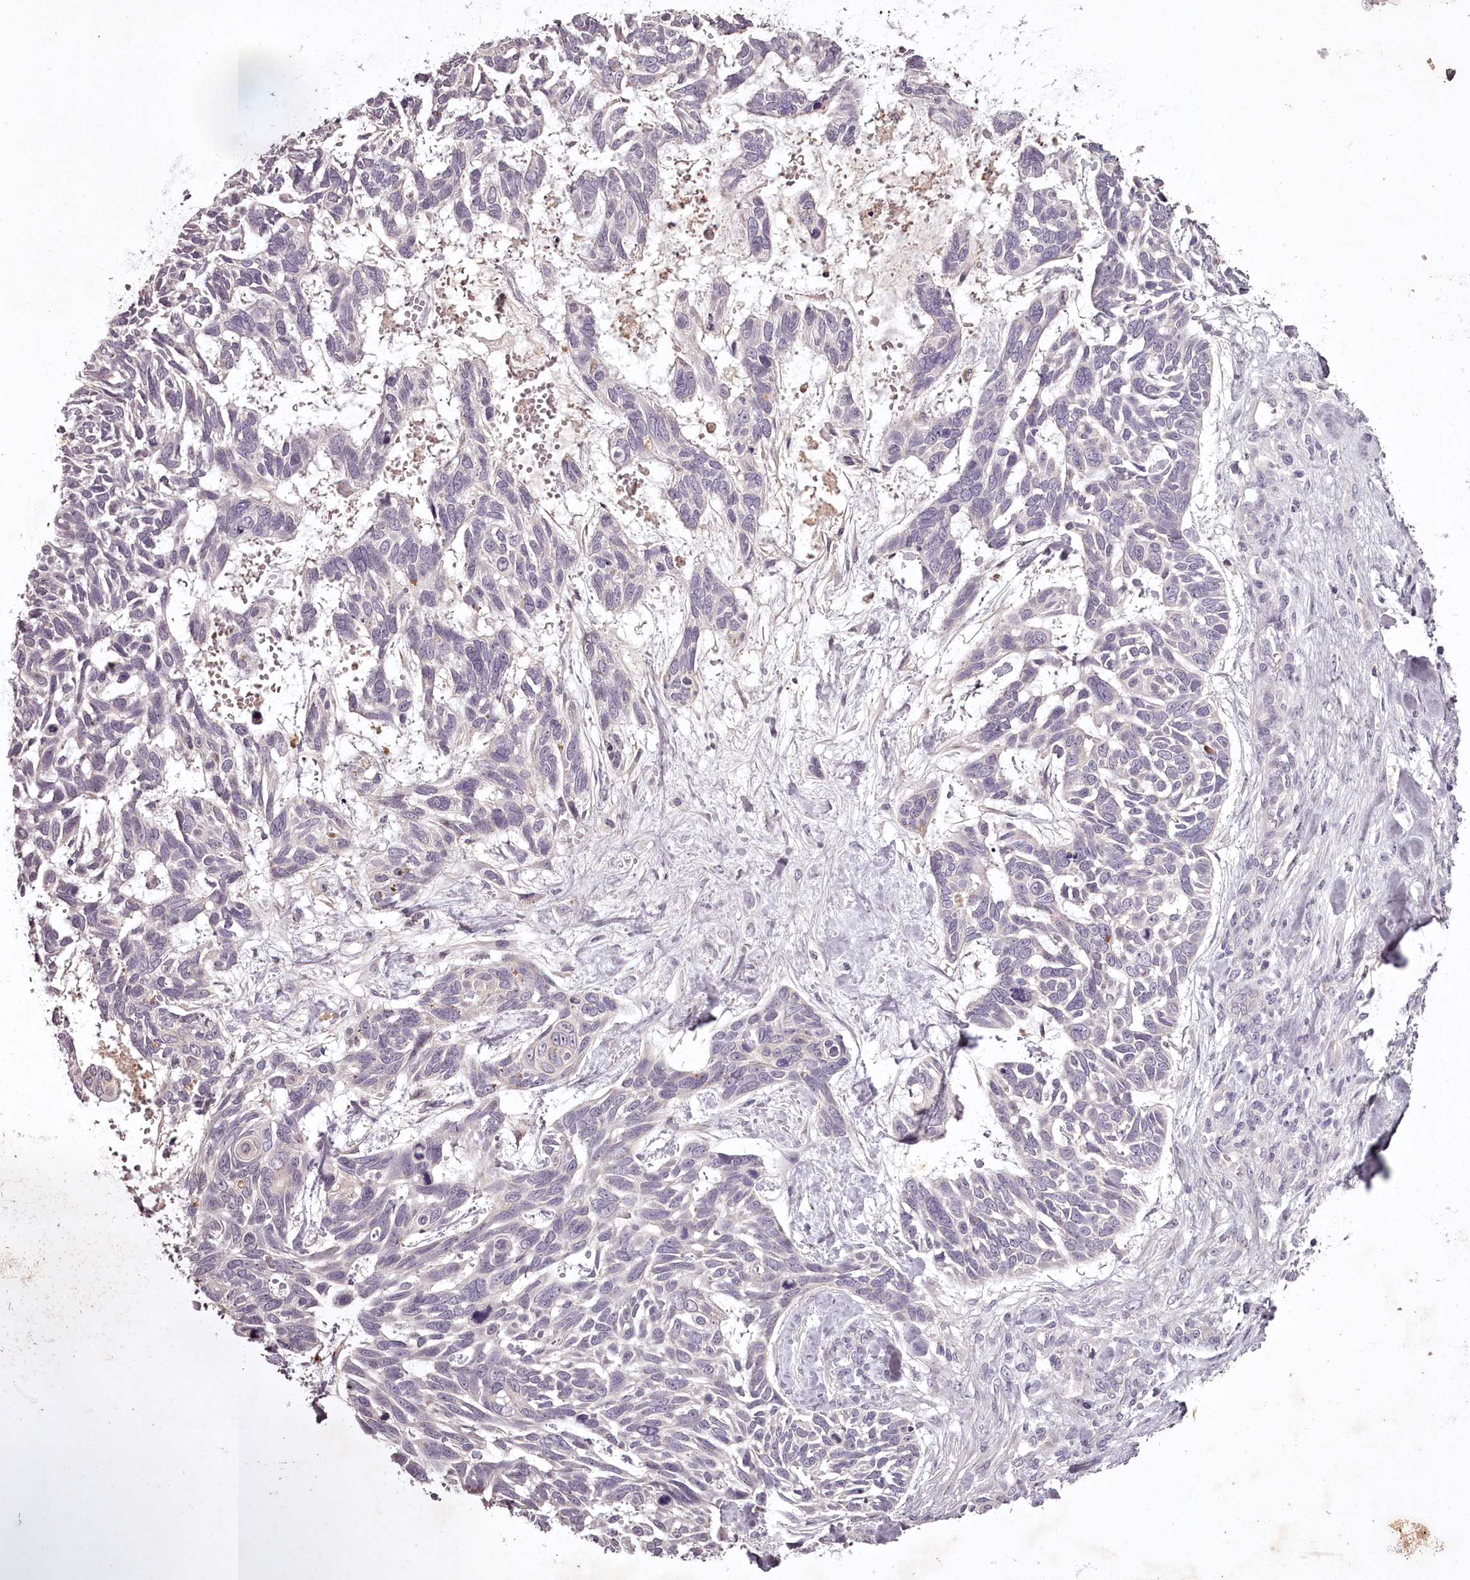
{"staining": {"intensity": "negative", "quantity": "none", "location": "none"}, "tissue": "skin cancer", "cell_type": "Tumor cells", "image_type": "cancer", "snomed": [{"axis": "morphology", "description": "Basal cell carcinoma"}, {"axis": "topography", "description": "Skin"}], "caption": "Basal cell carcinoma (skin) stained for a protein using IHC reveals no positivity tumor cells.", "gene": "RBMXL2", "patient": {"sex": "male", "age": 88}}